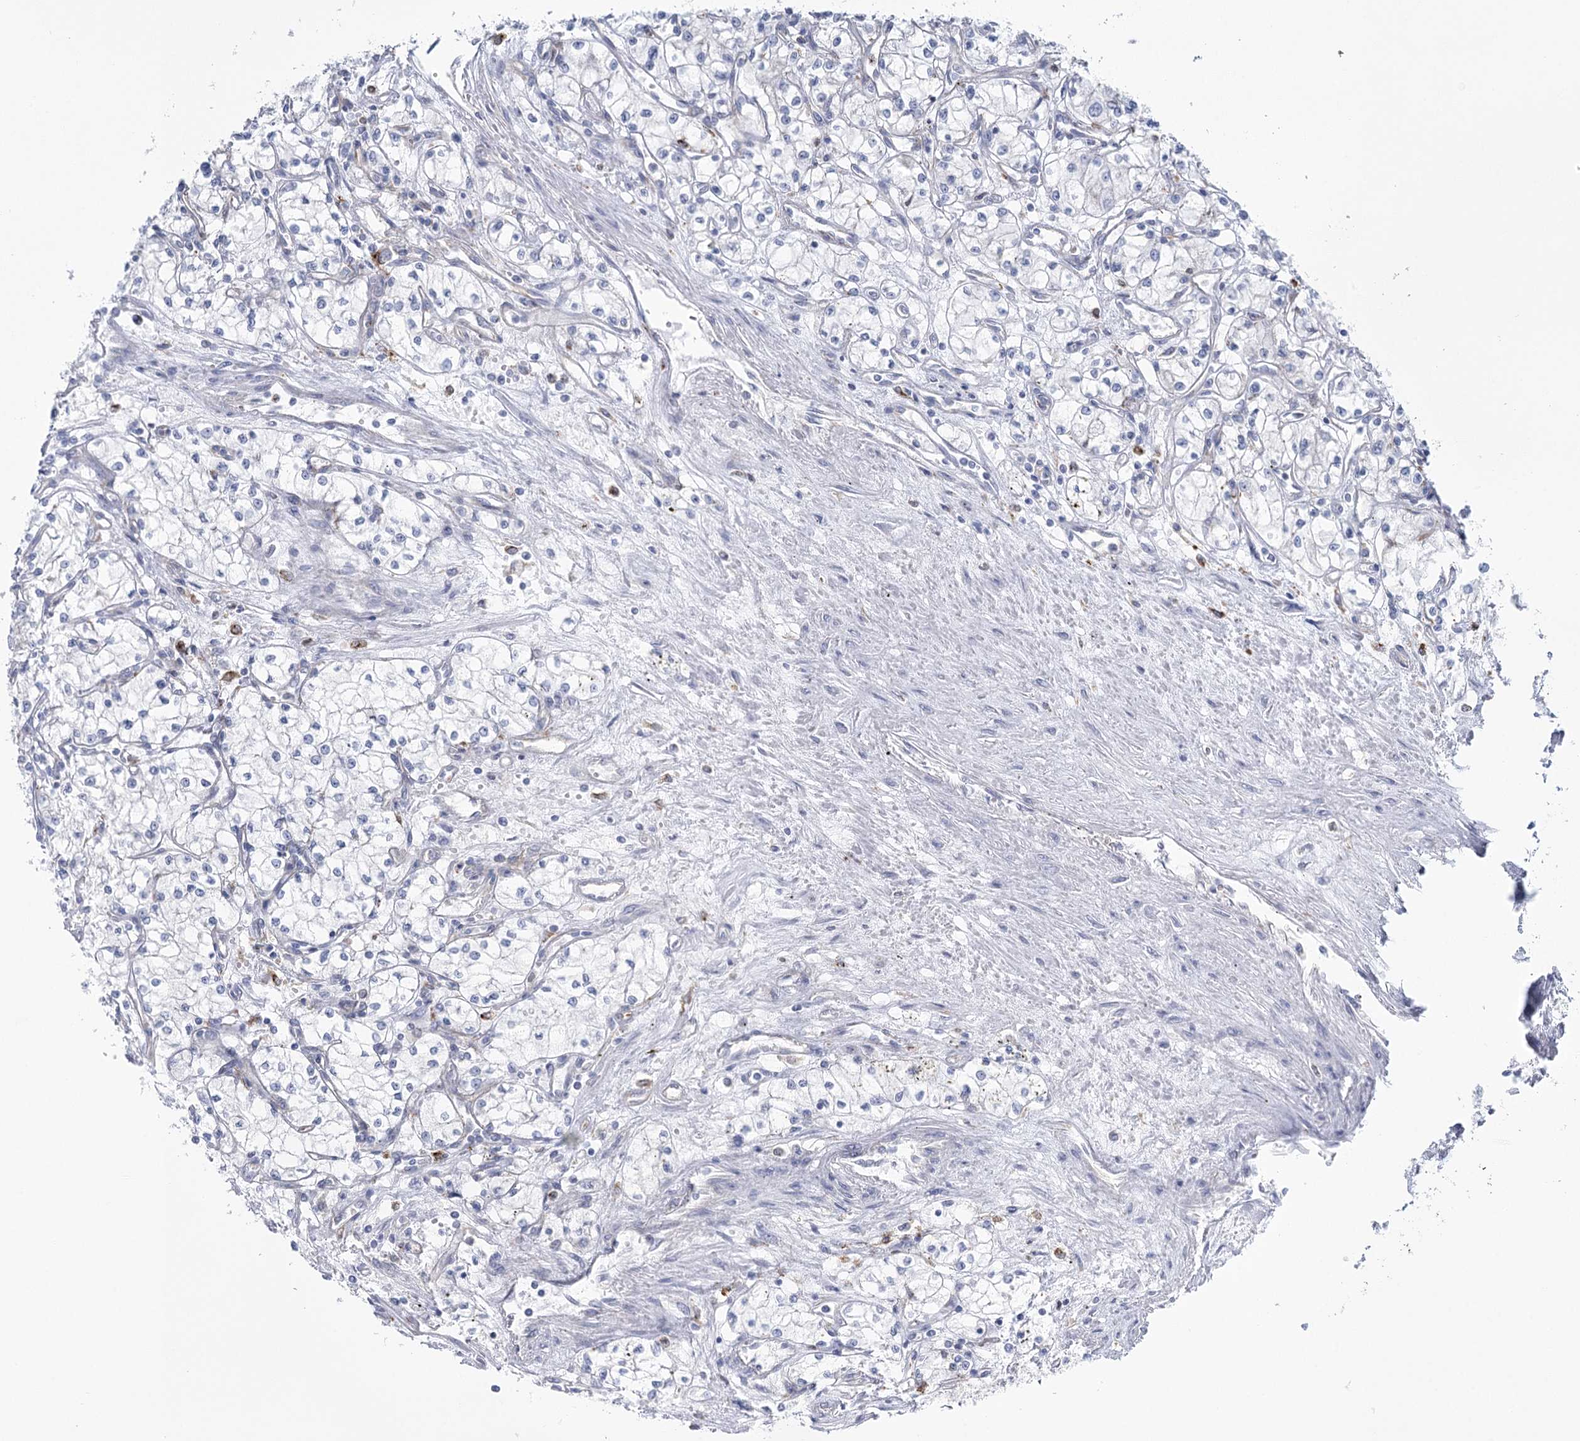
{"staining": {"intensity": "negative", "quantity": "none", "location": "none"}, "tissue": "renal cancer", "cell_type": "Tumor cells", "image_type": "cancer", "snomed": [{"axis": "morphology", "description": "Adenocarcinoma, NOS"}, {"axis": "topography", "description": "Kidney"}], "caption": "DAB (3,3'-diaminobenzidine) immunohistochemical staining of adenocarcinoma (renal) shows no significant expression in tumor cells.", "gene": "CCDC88A", "patient": {"sex": "male", "age": 59}}